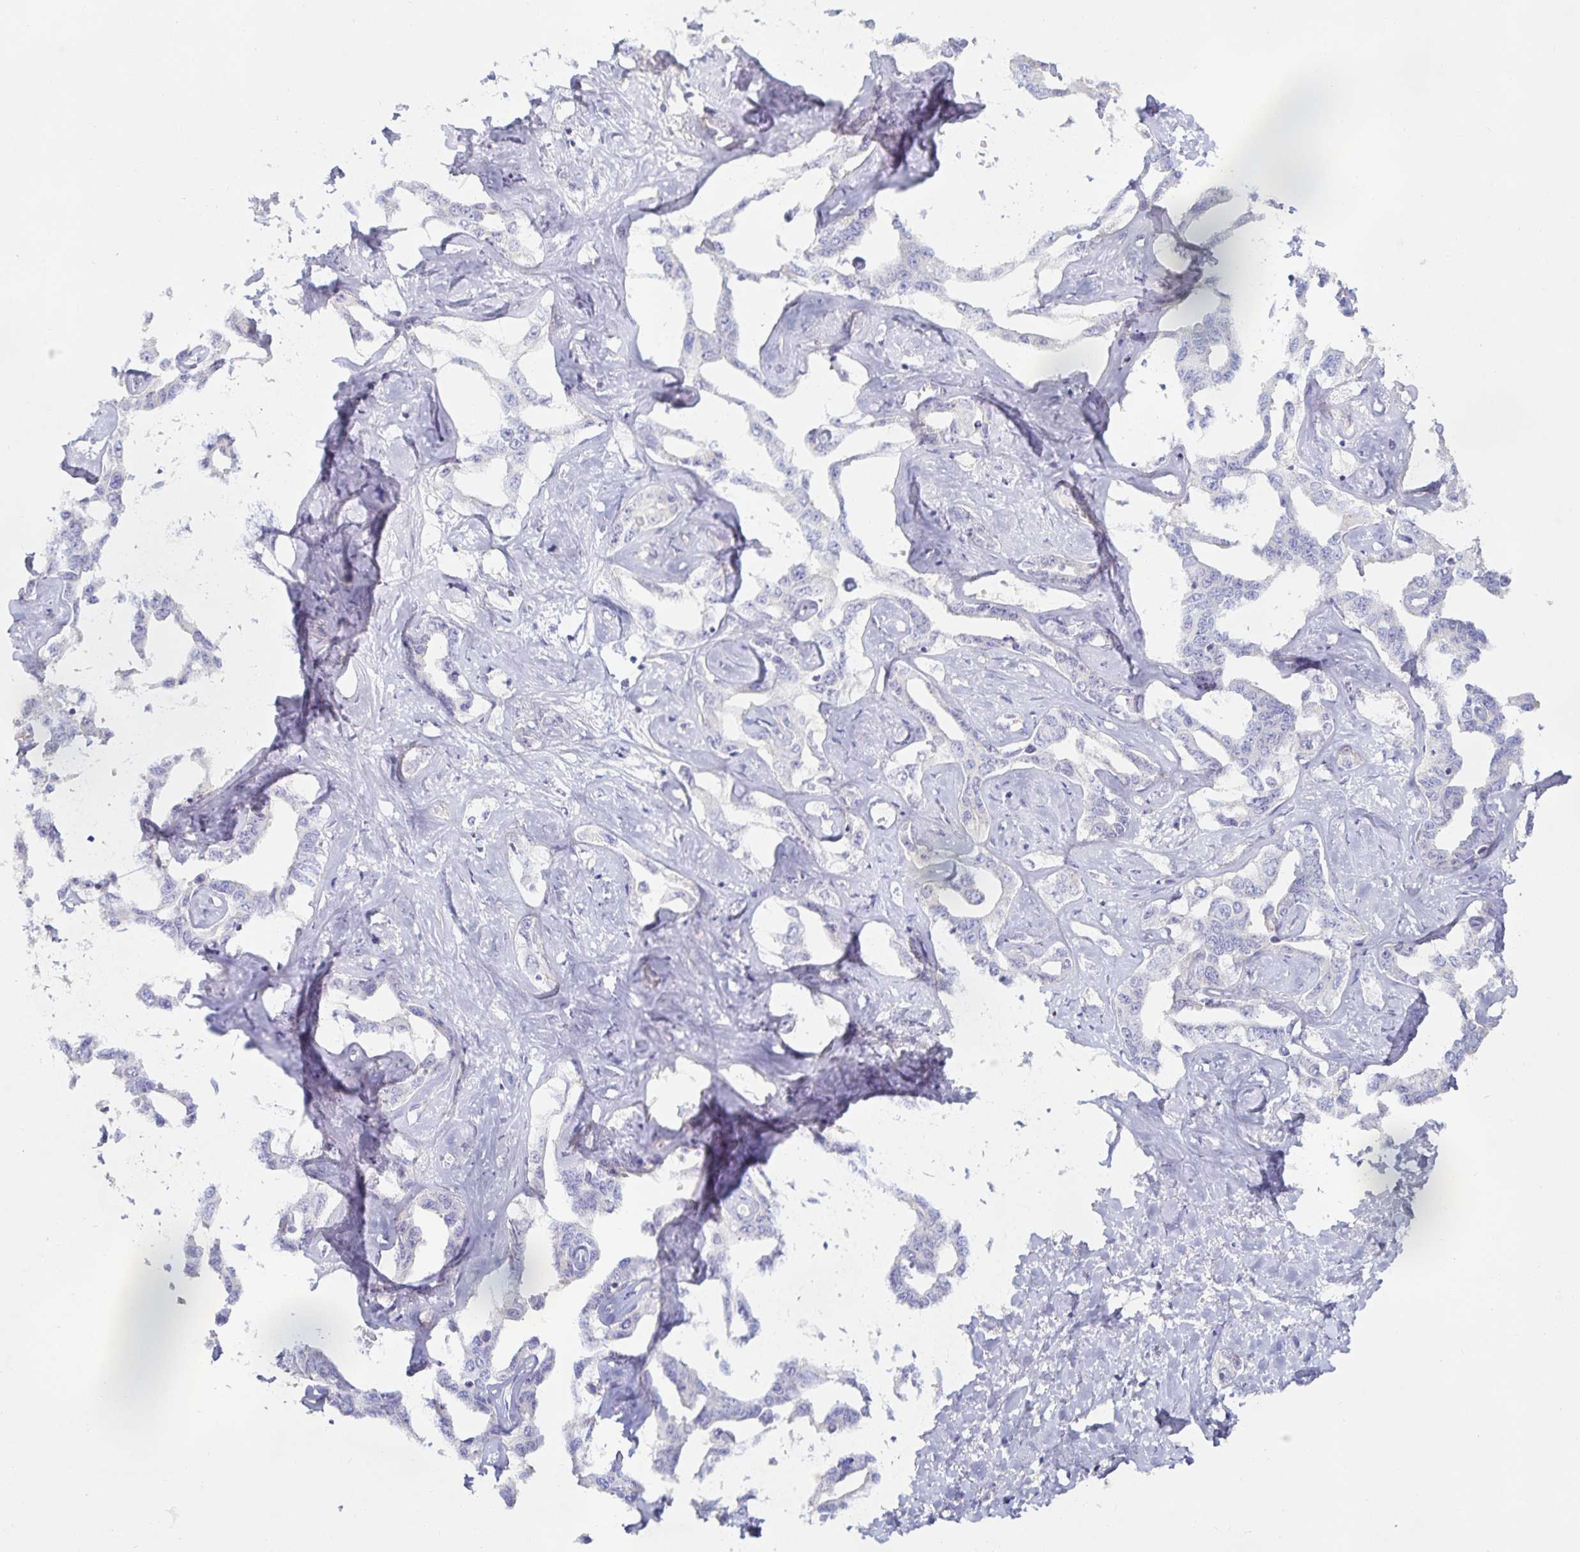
{"staining": {"intensity": "negative", "quantity": "none", "location": "none"}, "tissue": "liver cancer", "cell_type": "Tumor cells", "image_type": "cancer", "snomed": [{"axis": "morphology", "description": "Cholangiocarcinoma"}, {"axis": "topography", "description": "Liver"}], "caption": "Immunohistochemistry (IHC) histopathology image of neoplastic tissue: human liver cancer (cholangiocarcinoma) stained with DAB (3,3'-diaminobenzidine) exhibits no significant protein expression in tumor cells.", "gene": "METTL22", "patient": {"sex": "male", "age": 59}}